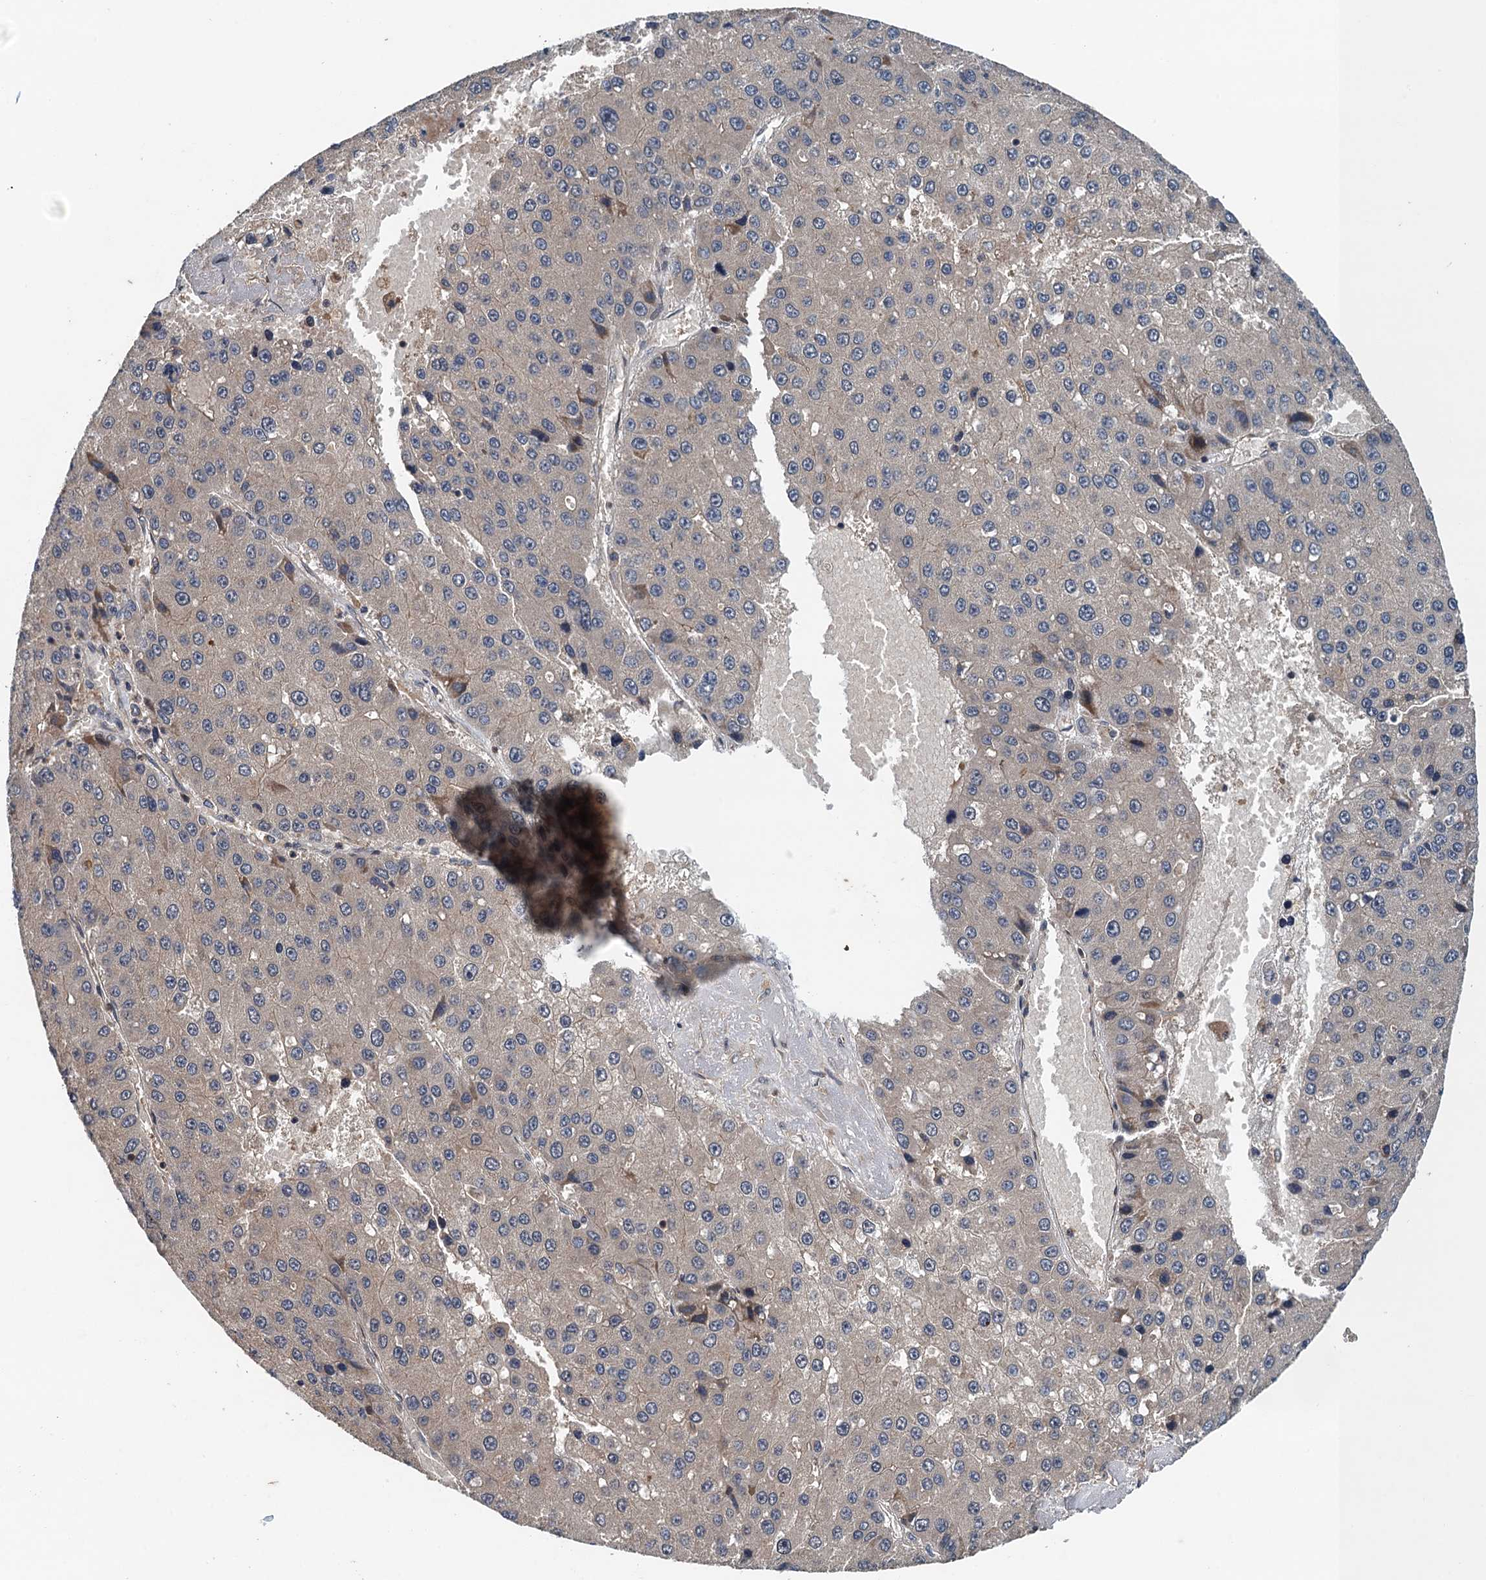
{"staining": {"intensity": "weak", "quantity": "<25%", "location": "cytoplasmic/membranous"}, "tissue": "liver cancer", "cell_type": "Tumor cells", "image_type": "cancer", "snomed": [{"axis": "morphology", "description": "Carcinoma, Hepatocellular, NOS"}, {"axis": "topography", "description": "Liver"}], "caption": "Immunohistochemistry of liver cancer displays no expression in tumor cells. (Brightfield microscopy of DAB (3,3'-diaminobenzidine) immunohistochemistry at high magnification).", "gene": "BORCS5", "patient": {"sex": "female", "age": 73}}